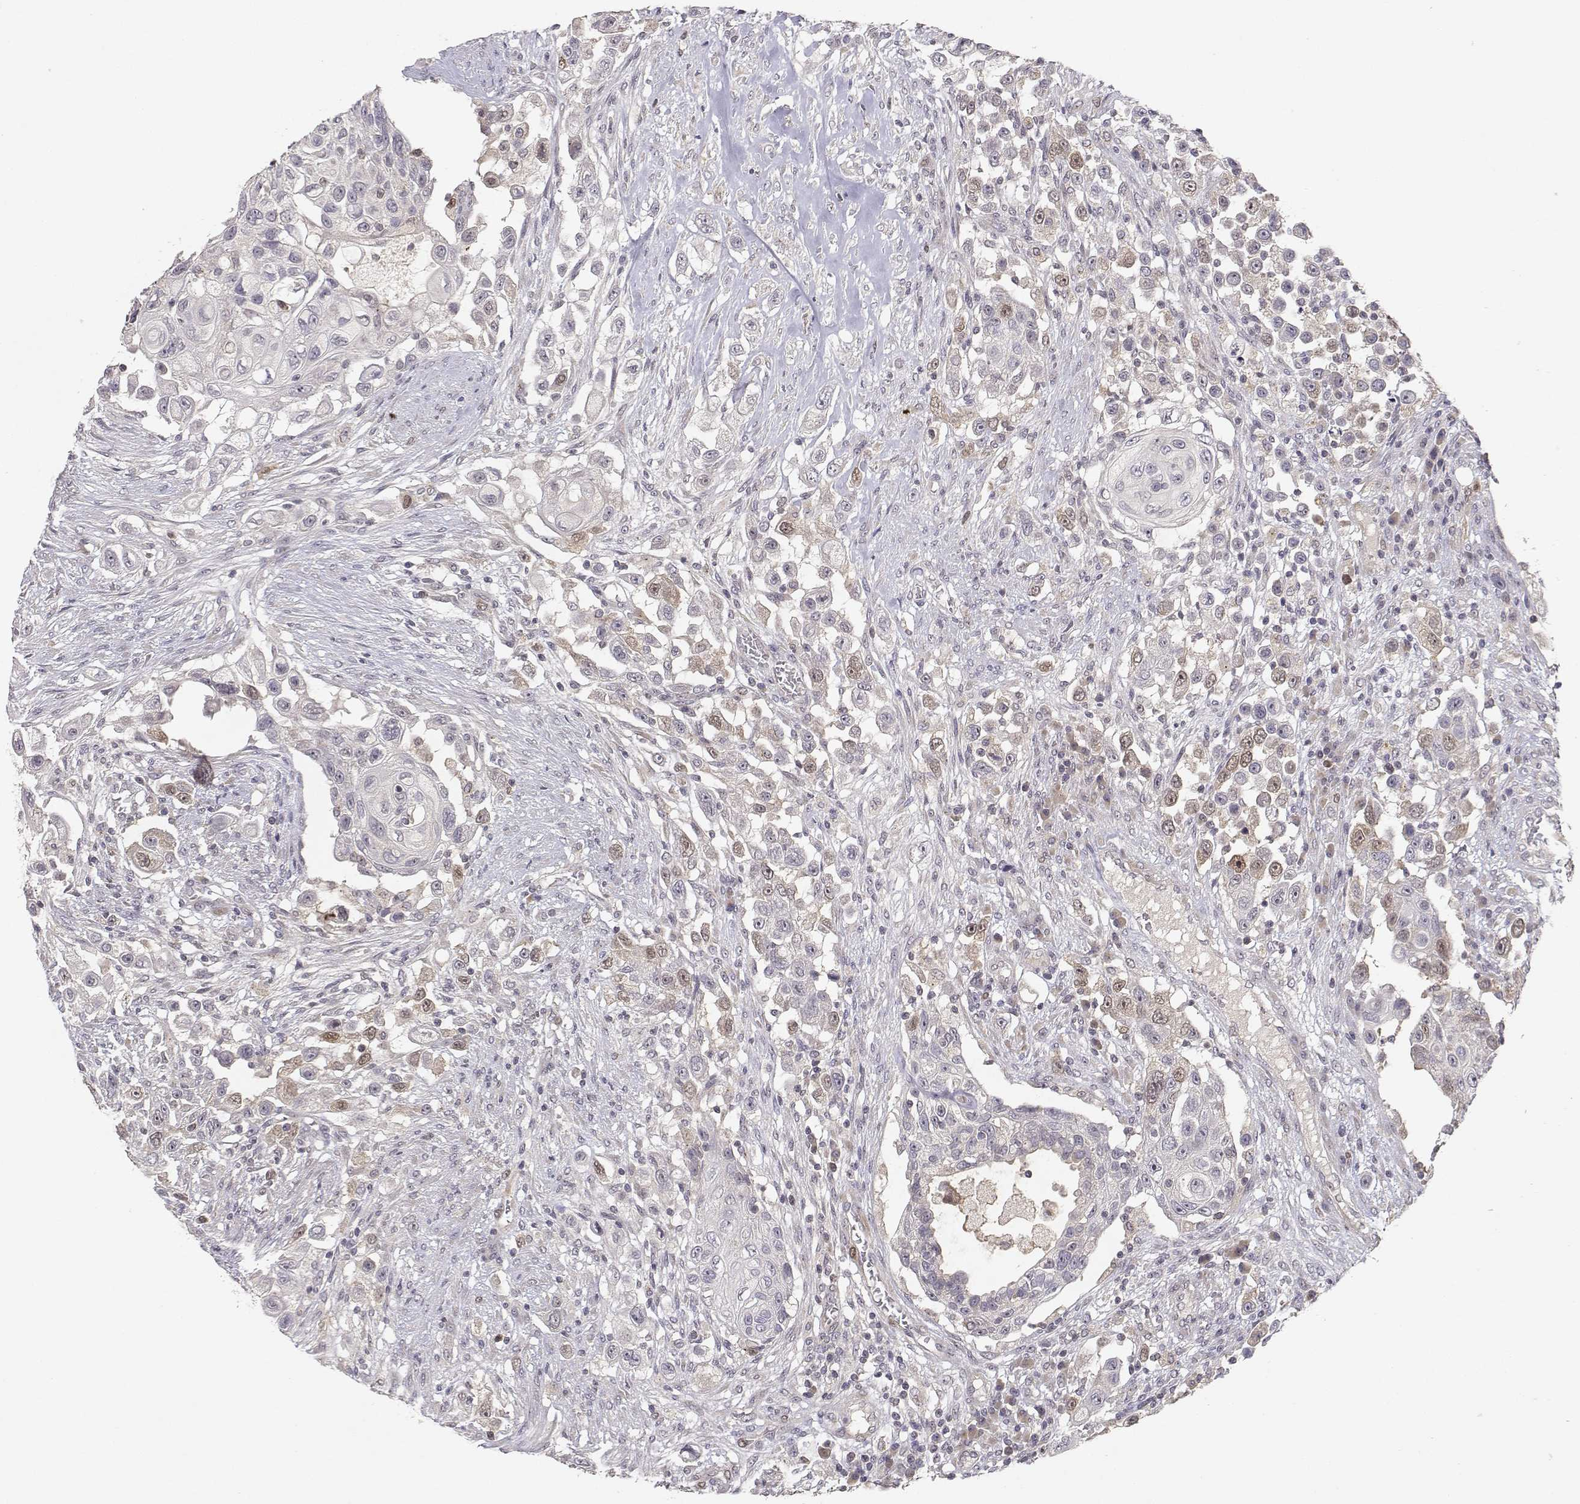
{"staining": {"intensity": "weak", "quantity": "25%-75%", "location": "cytoplasmic/membranous,nuclear"}, "tissue": "urothelial cancer", "cell_type": "Tumor cells", "image_type": "cancer", "snomed": [{"axis": "morphology", "description": "Urothelial carcinoma, High grade"}, {"axis": "topography", "description": "Urinary bladder"}], "caption": "Urothelial cancer stained for a protein demonstrates weak cytoplasmic/membranous and nuclear positivity in tumor cells. The protein of interest is stained brown, and the nuclei are stained in blue (DAB (3,3'-diaminobenzidine) IHC with brightfield microscopy, high magnification).", "gene": "RAD51", "patient": {"sex": "female", "age": 56}}